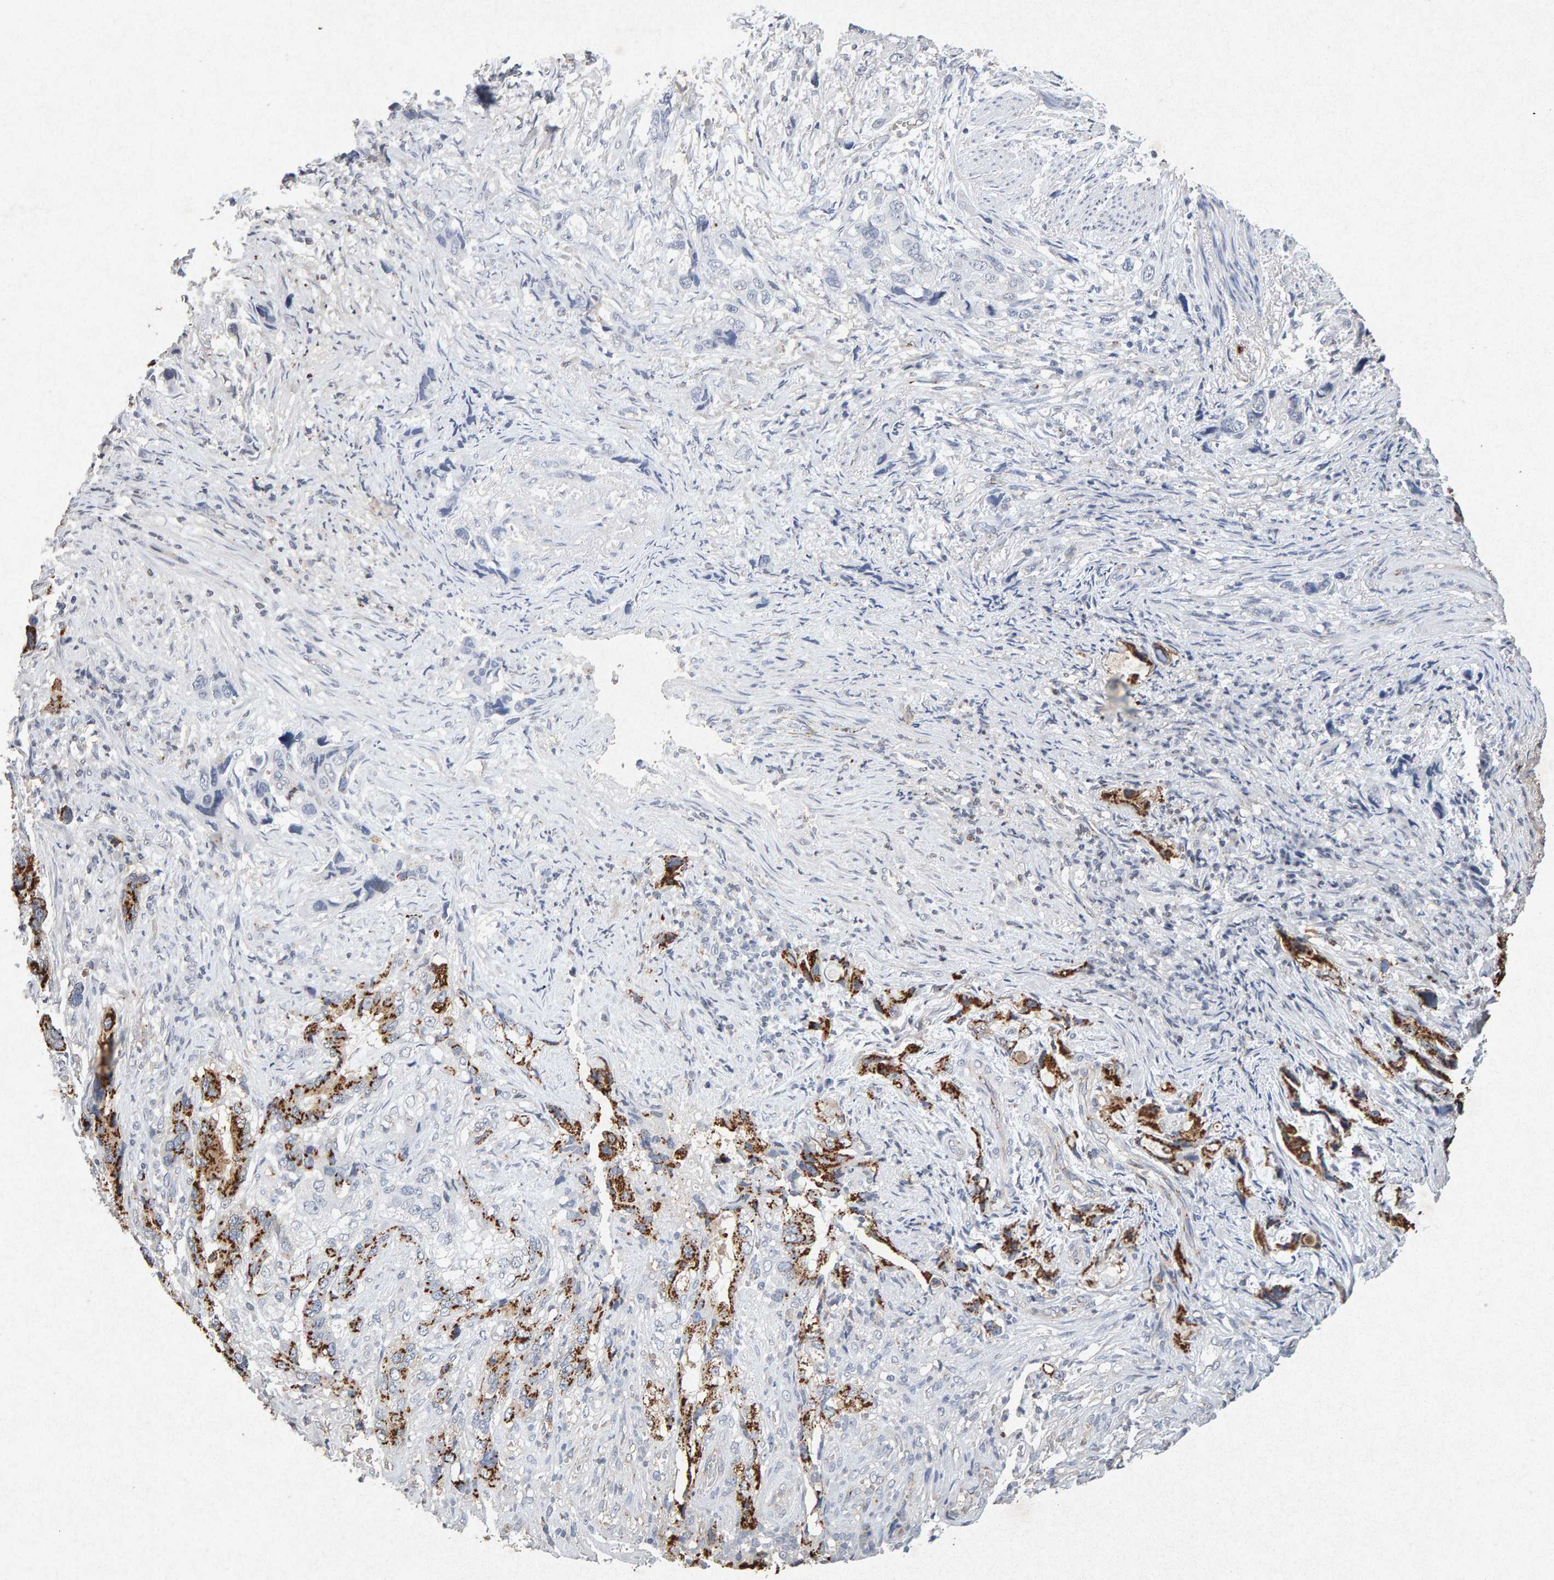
{"staining": {"intensity": "moderate", "quantity": ">75%", "location": "cytoplasmic/membranous"}, "tissue": "stomach cancer", "cell_type": "Tumor cells", "image_type": "cancer", "snomed": [{"axis": "morphology", "description": "Adenocarcinoma, NOS"}, {"axis": "topography", "description": "Stomach, lower"}], "caption": "Protein expression analysis of adenocarcinoma (stomach) shows moderate cytoplasmic/membranous staining in about >75% of tumor cells. The protein is stained brown, and the nuclei are stained in blue (DAB (3,3'-diaminobenzidine) IHC with brightfield microscopy, high magnification).", "gene": "PTPRM", "patient": {"sex": "female", "age": 93}}